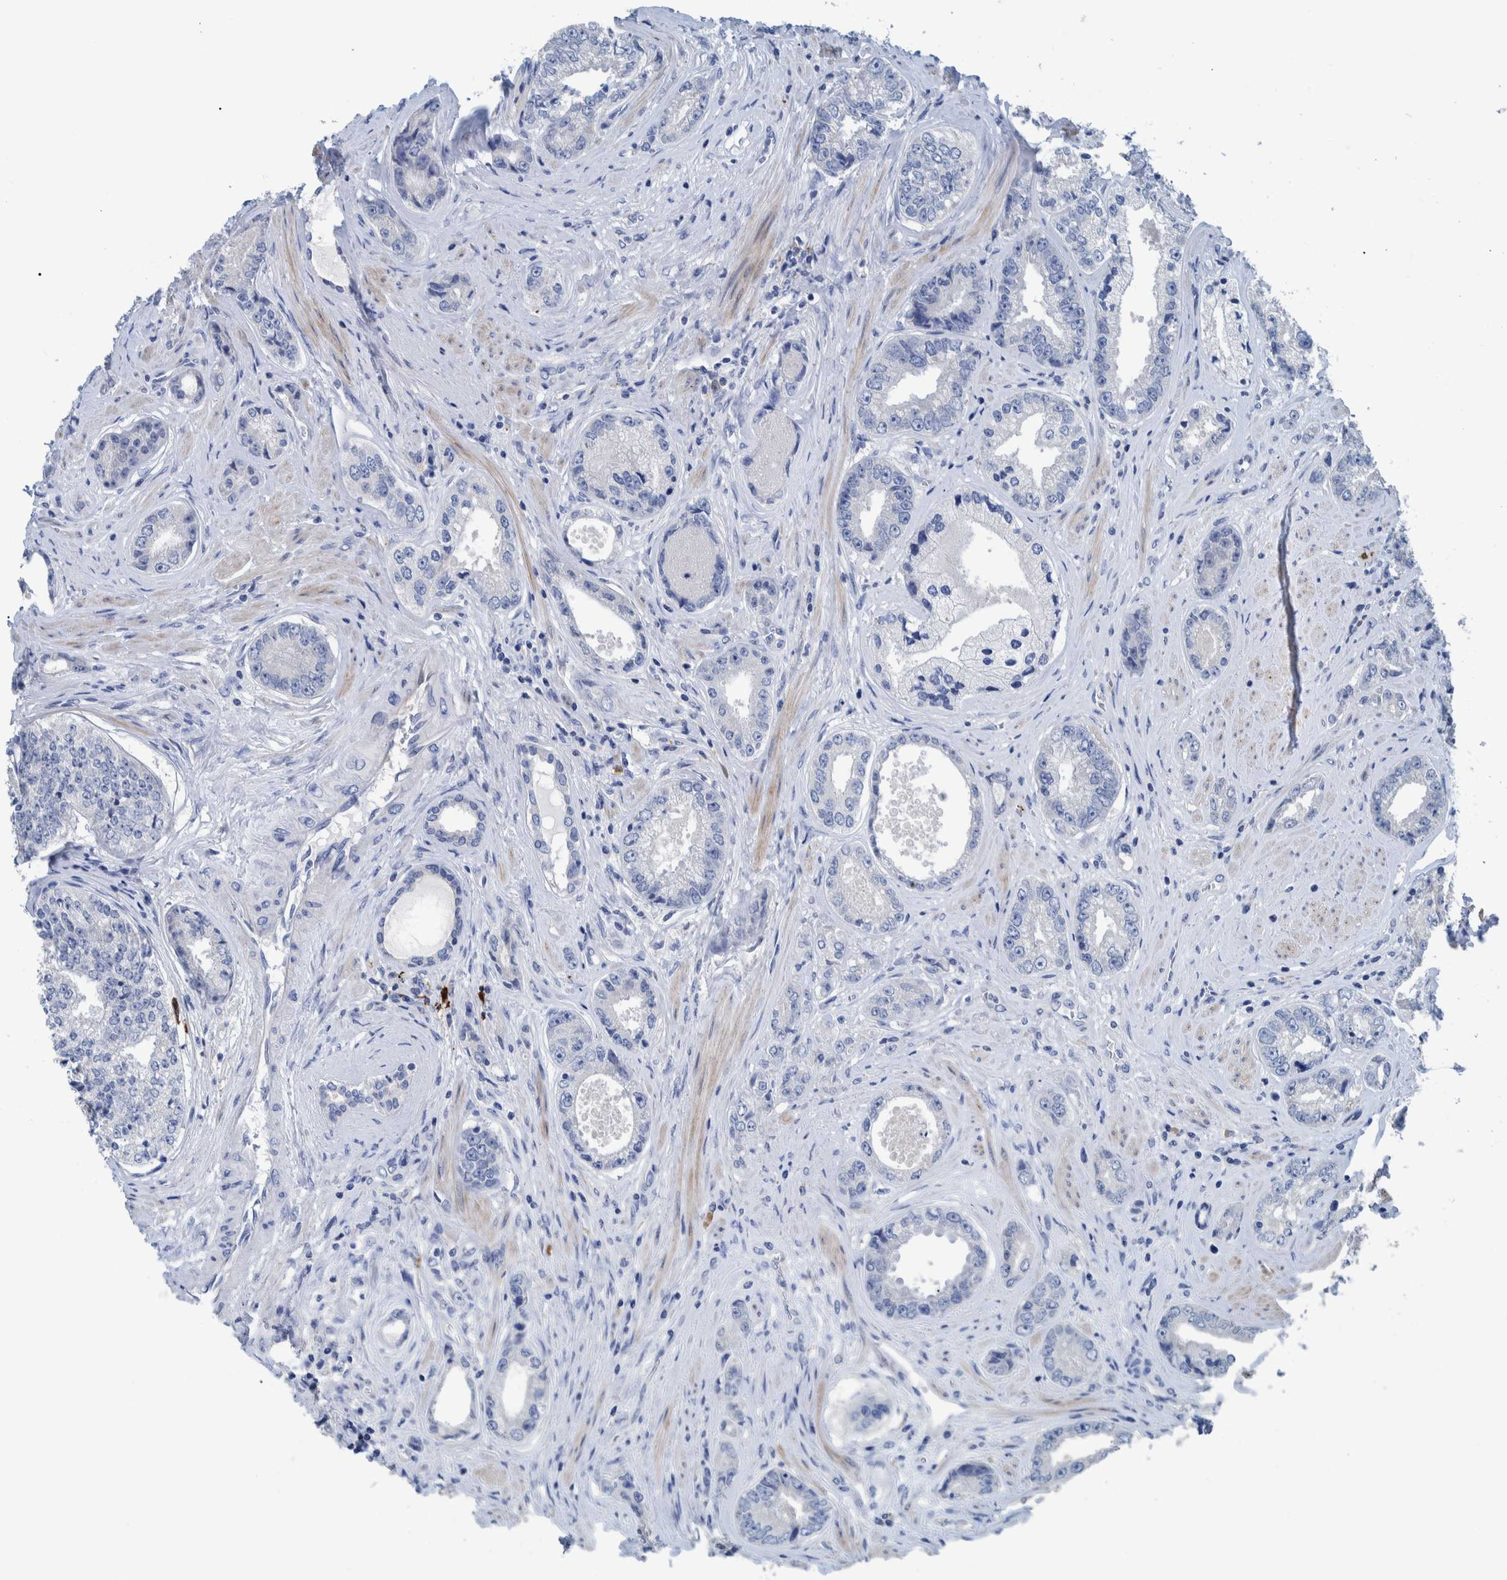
{"staining": {"intensity": "negative", "quantity": "none", "location": "none"}, "tissue": "prostate cancer", "cell_type": "Tumor cells", "image_type": "cancer", "snomed": [{"axis": "morphology", "description": "Adenocarcinoma, High grade"}, {"axis": "topography", "description": "Prostate"}], "caption": "DAB immunohistochemical staining of human high-grade adenocarcinoma (prostate) reveals no significant staining in tumor cells.", "gene": "IDO1", "patient": {"sex": "male", "age": 61}}